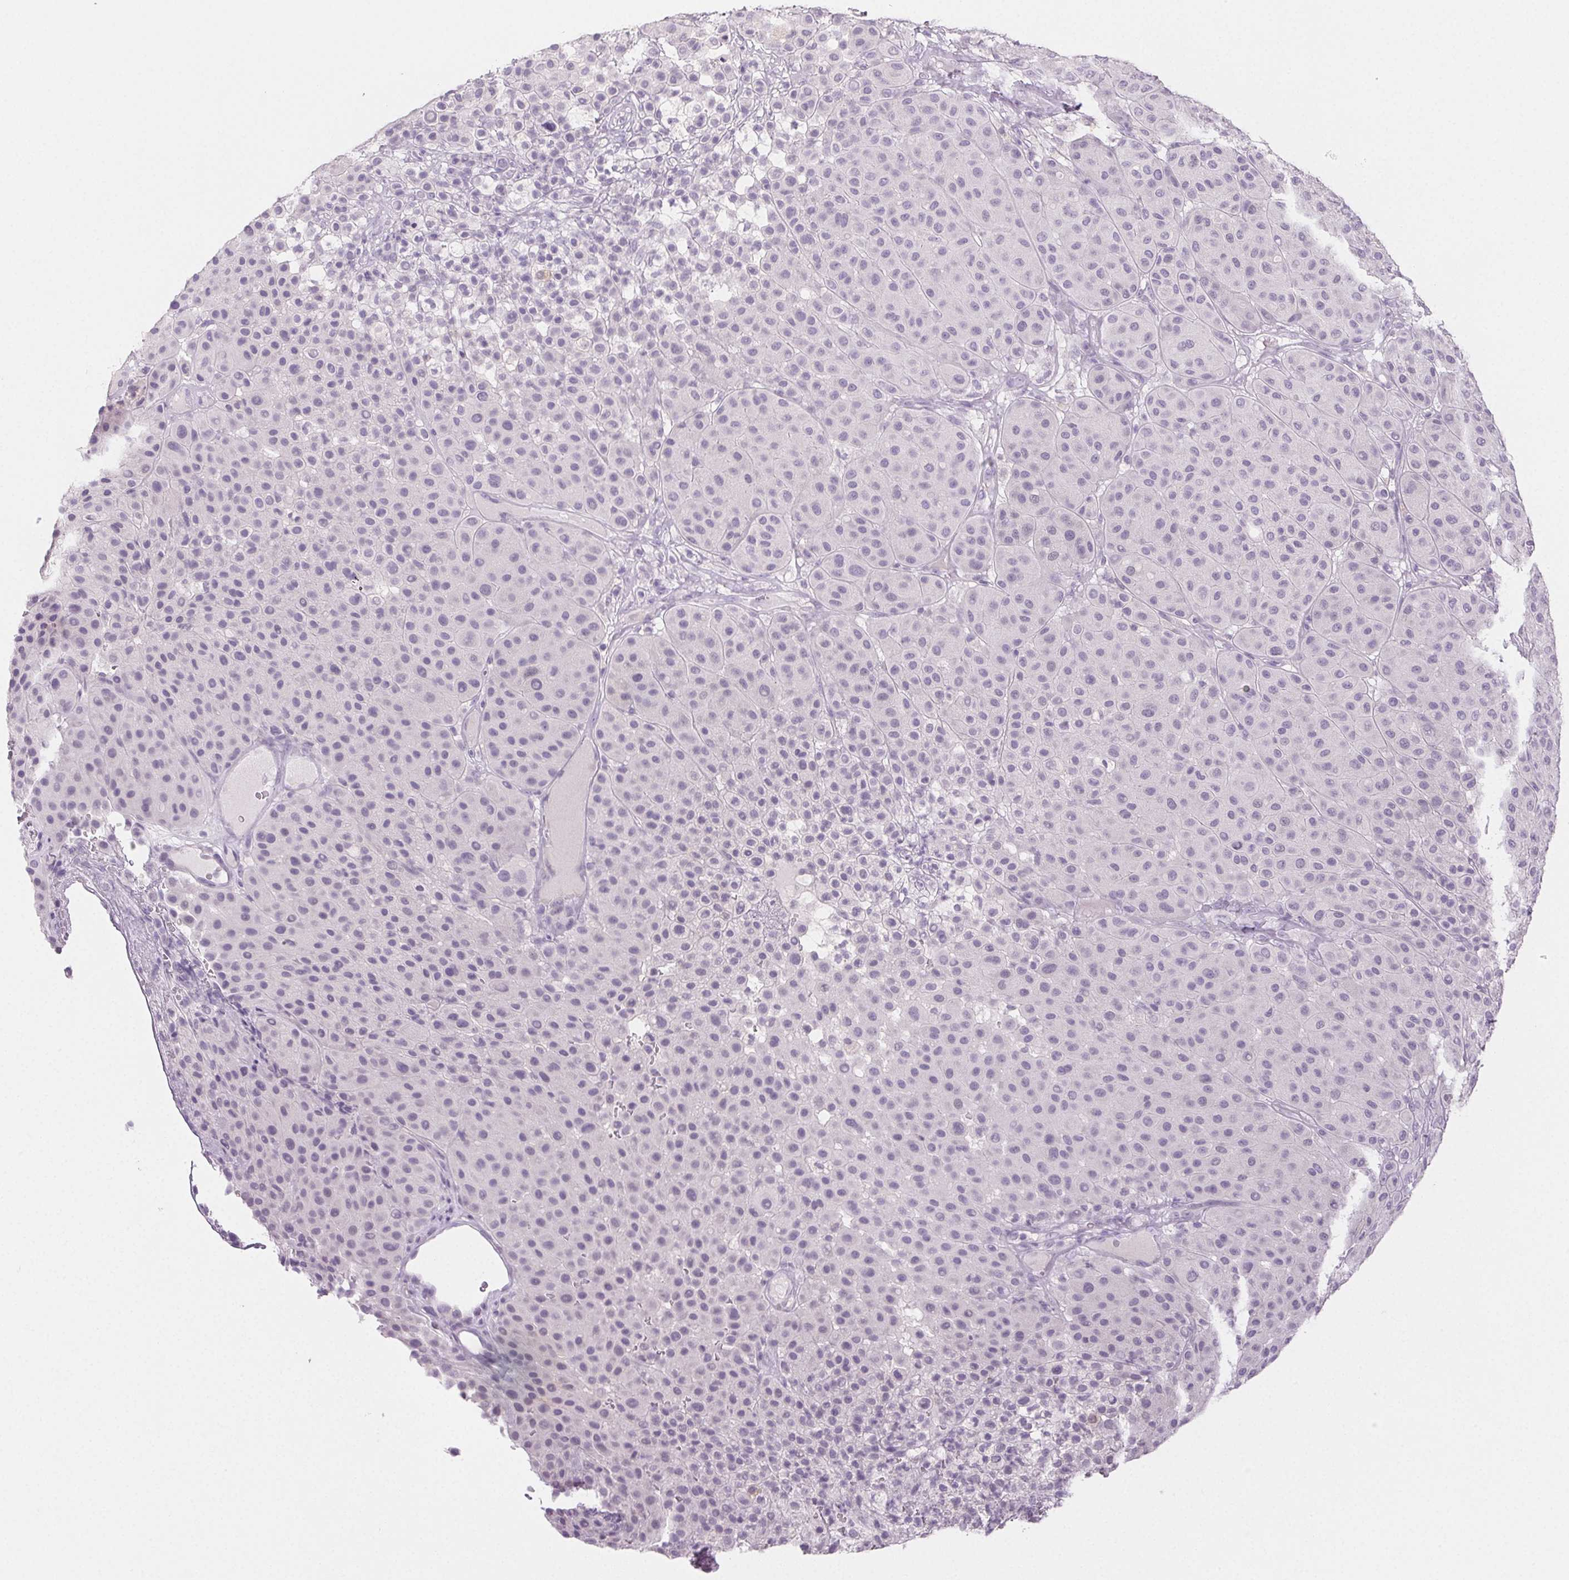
{"staining": {"intensity": "negative", "quantity": "none", "location": "none"}, "tissue": "melanoma", "cell_type": "Tumor cells", "image_type": "cancer", "snomed": [{"axis": "morphology", "description": "Malignant melanoma, Metastatic site"}, {"axis": "topography", "description": "Smooth muscle"}], "caption": "Micrograph shows no significant protein expression in tumor cells of melanoma.", "gene": "PI3", "patient": {"sex": "male", "age": 41}}